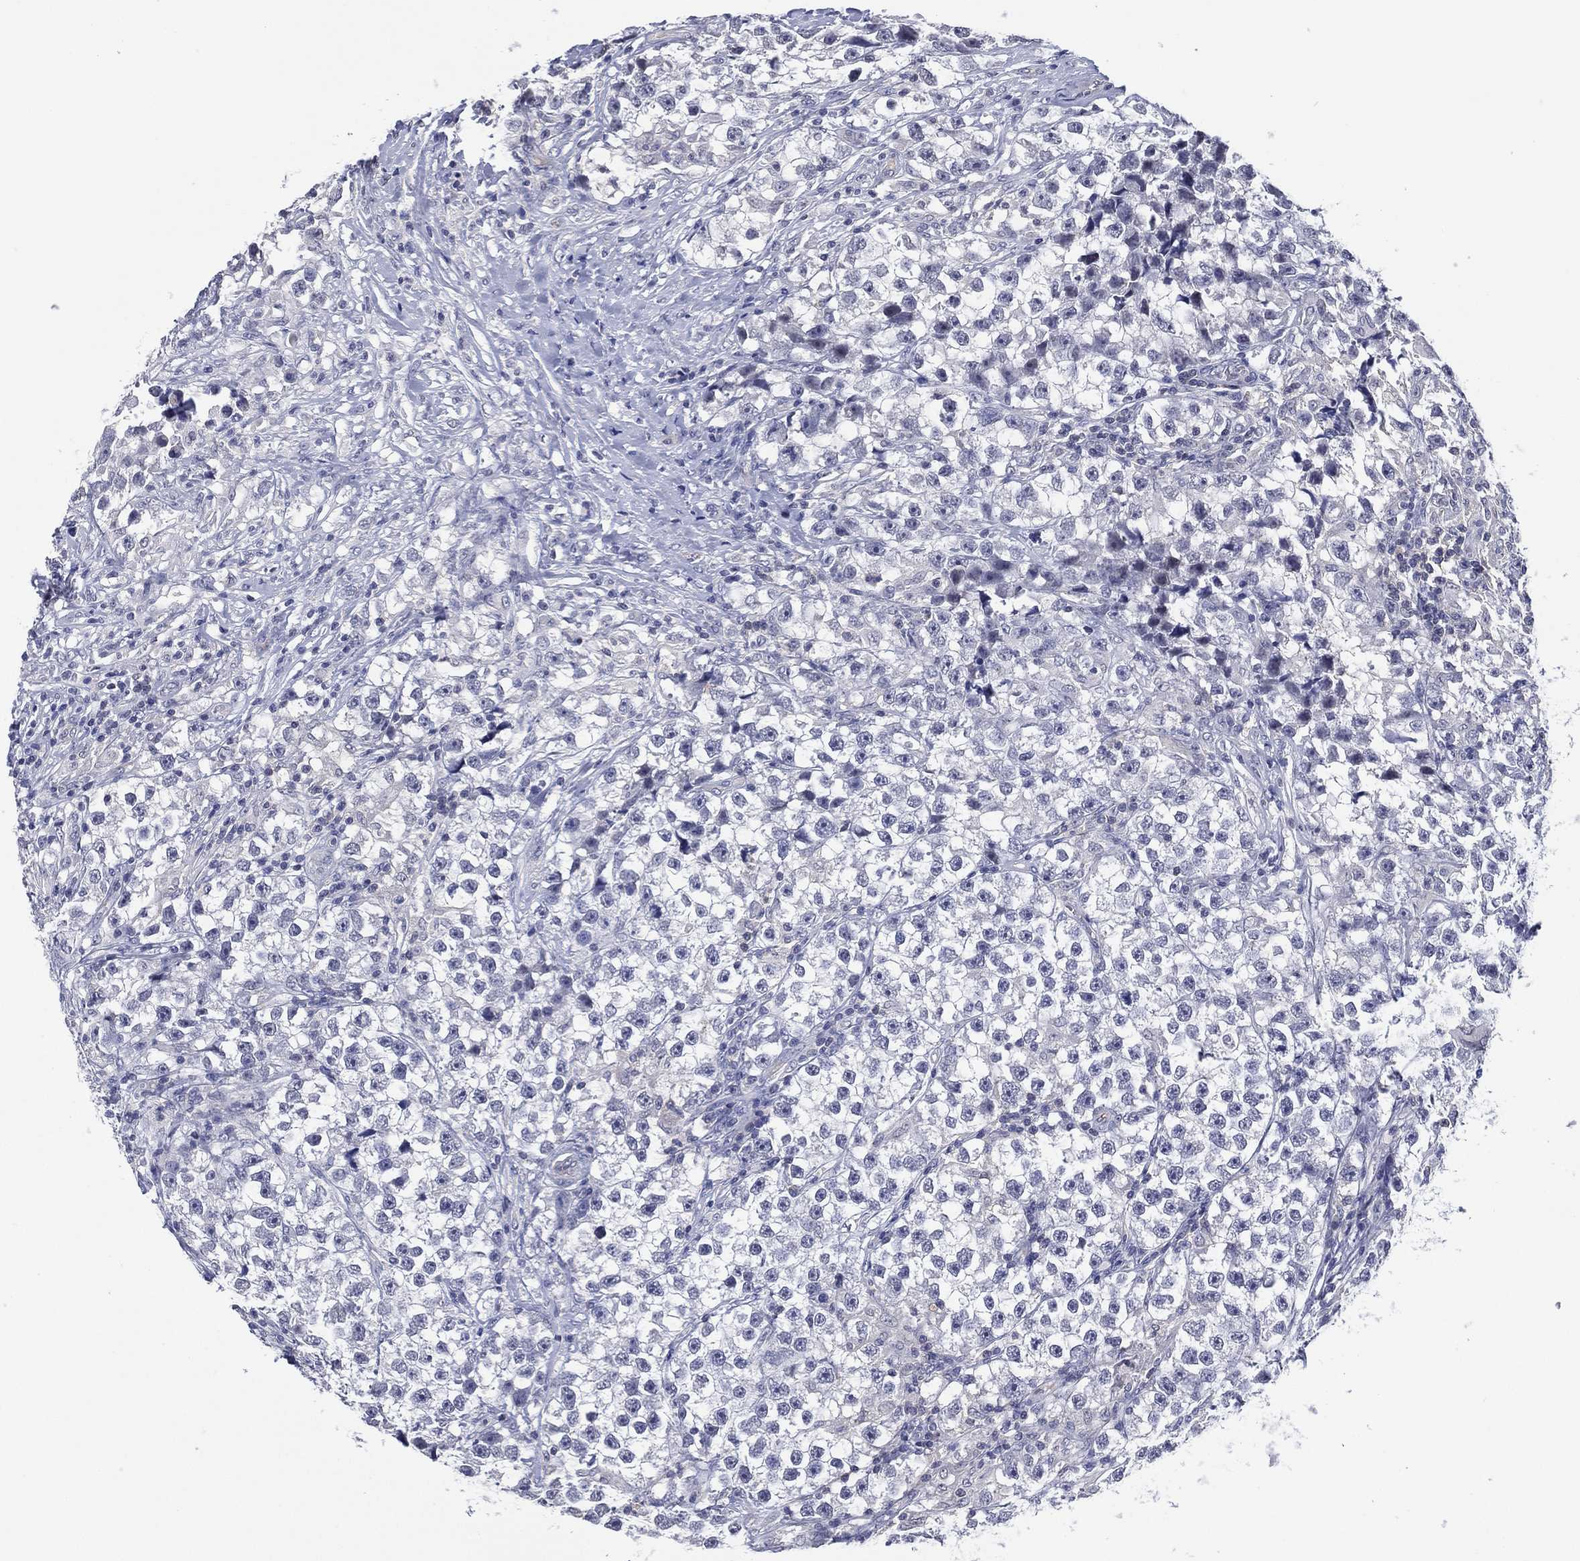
{"staining": {"intensity": "negative", "quantity": "none", "location": "none"}, "tissue": "testis cancer", "cell_type": "Tumor cells", "image_type": "cancer", "snomed": [{"axis": "morphology", "description": "Seminoma, NOS"}, {"axis": "topography", "description": "Testis"}], "caption": "Micrograph shows no protein positivity in tumor cells of testis cancer (seminoma) tissue.", "gene": "TRIM31", "patient": {"sex": "male", "age": 46}}